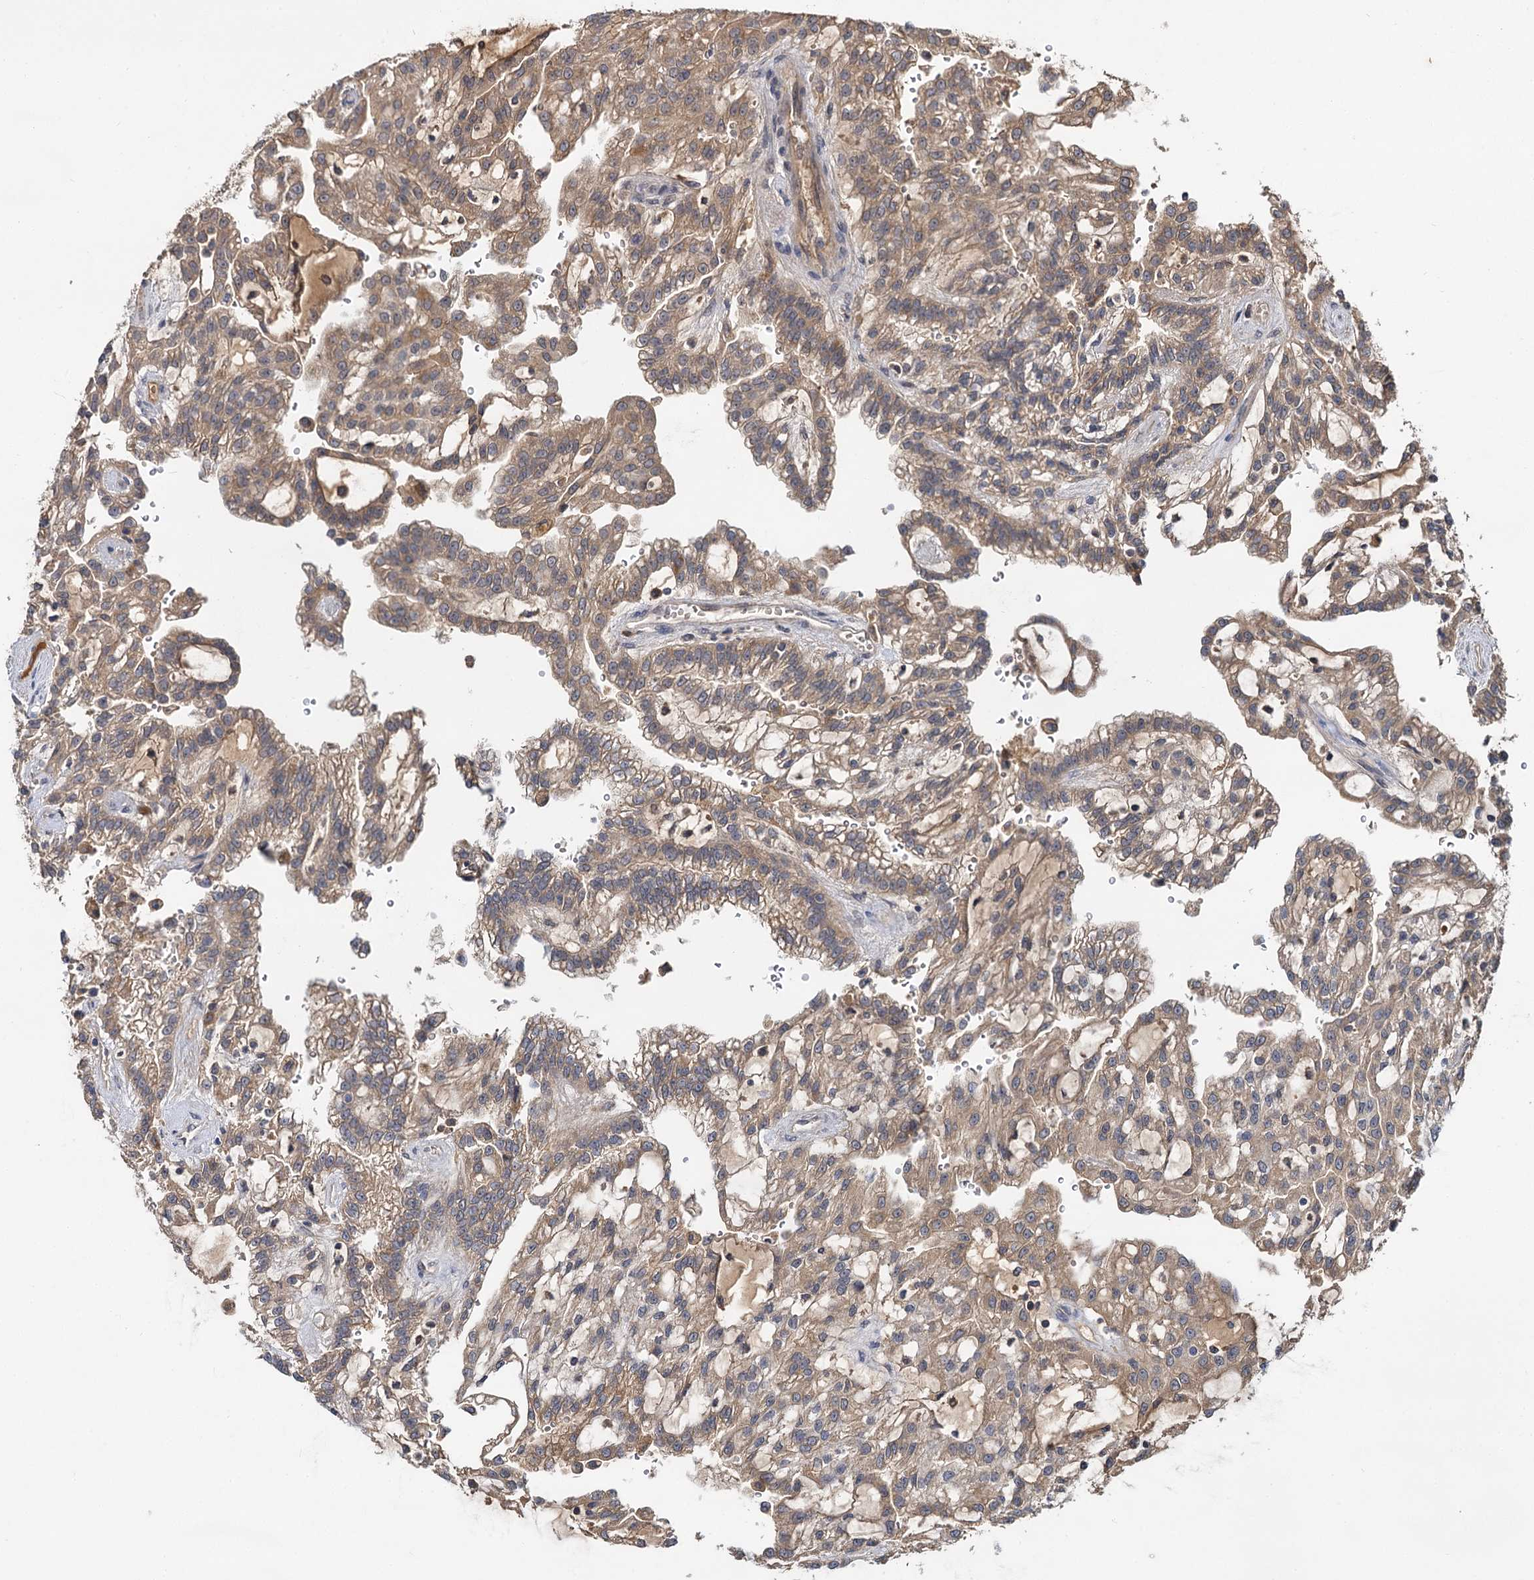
{"staining": {"intensity": "moderate", "quantity": ">75%", "location": "cytoplasmic/membranous"}, "tissue": "renal cancer", "cell_type": "Tumor cells", "image_type": "cancer", "snomed": [{"axis": "morphology", "description": "Adenocarcinoma, NOS"}, {"axis": "topography", "description": "Kidney"}], "caption": "Protein staining displays moderate cytoplasmic/membranous expression in approximately >75% of tumor cells in adenocarcinoma (renal).", "gene": "MBD6", "patient": {"sex": "male", "age": 63}}